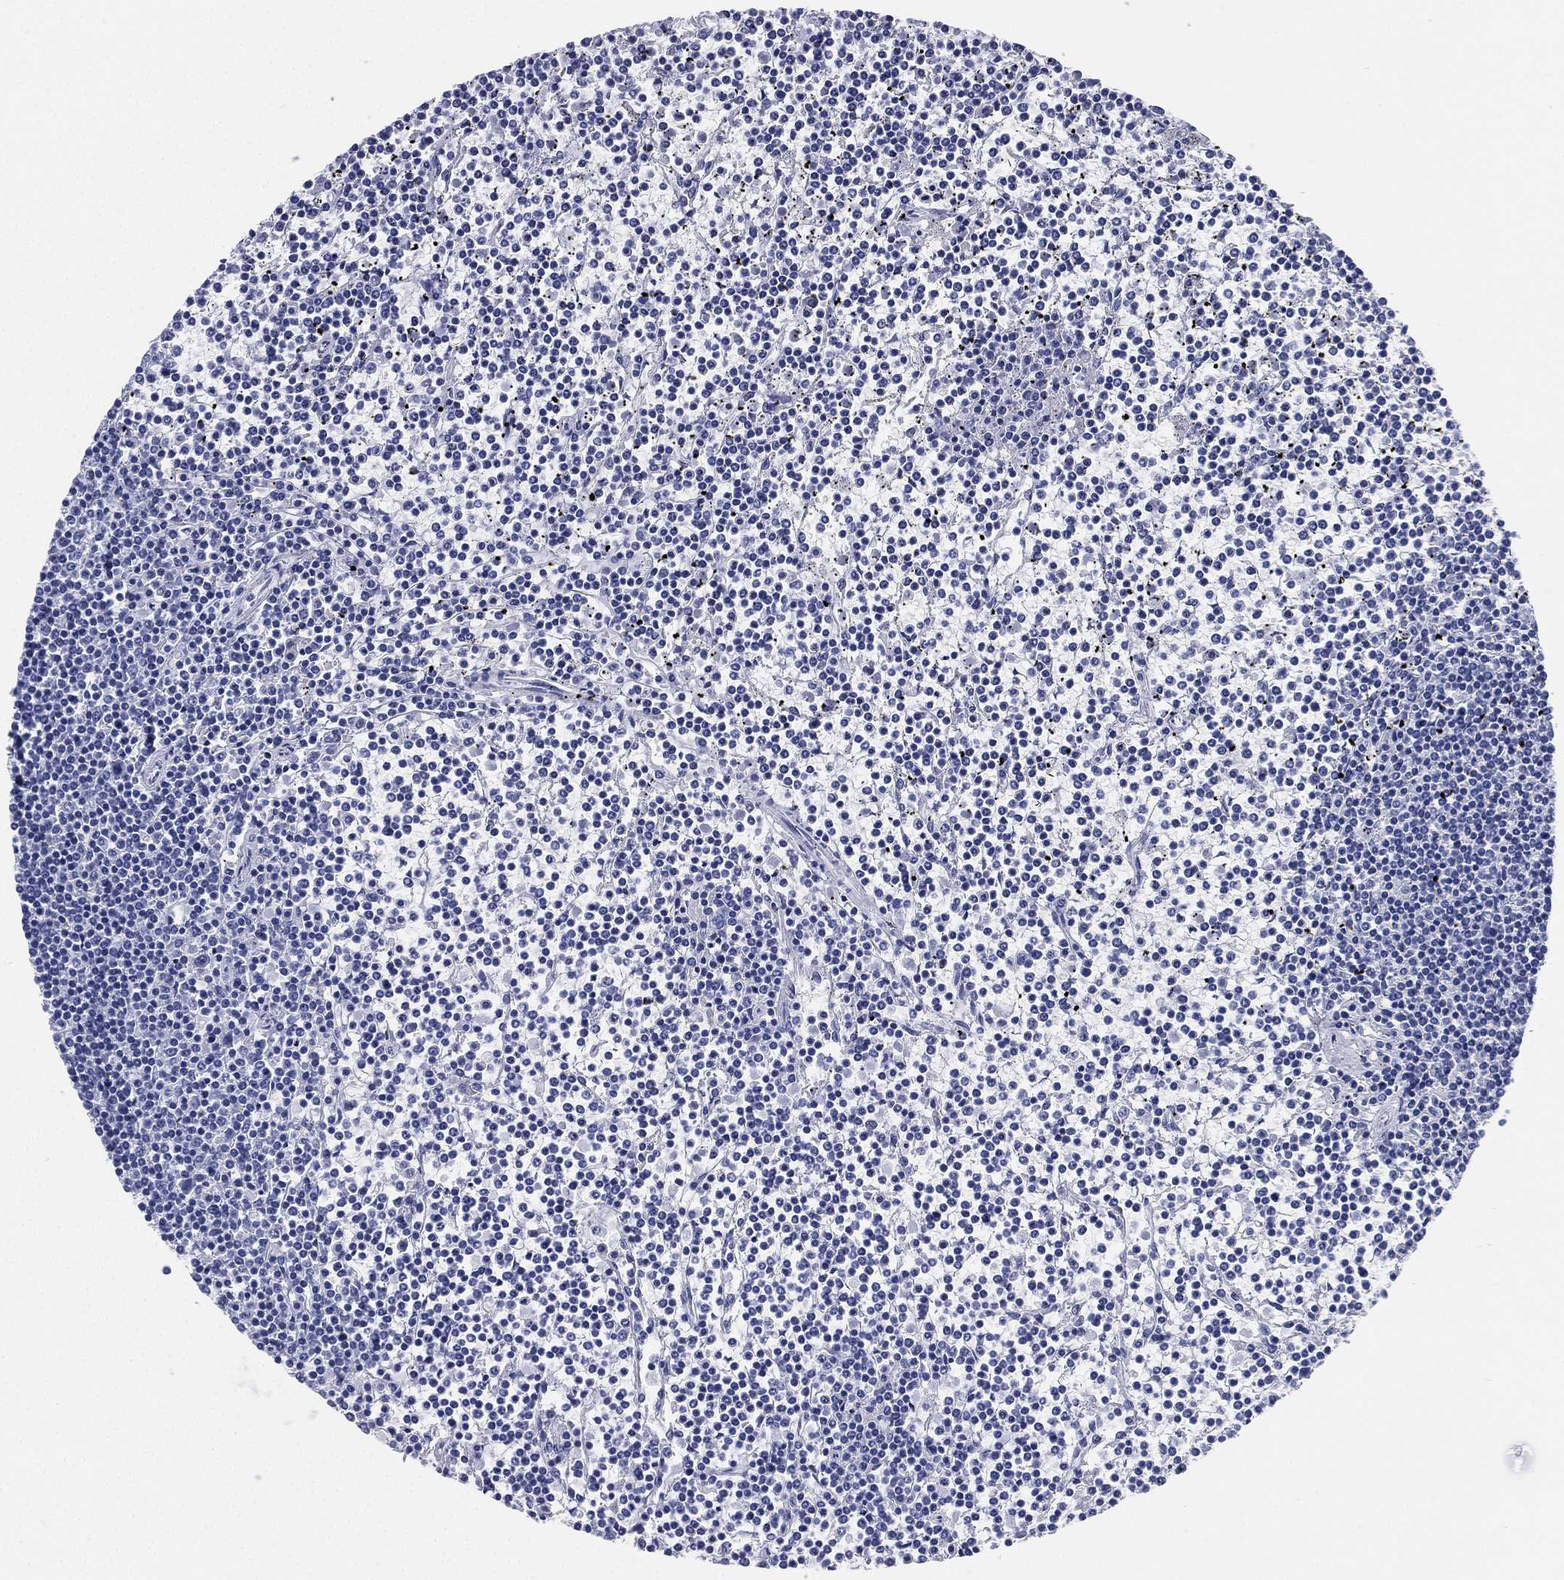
{"staining": {"intensity": "negative", "quantity": "none", "location": "none"}, "tissue": "lymphoma", "cell_type": "Tumor cells", "image_type": "cancer", "snomed": [{"axis": "morphology", "description": "Malignant lymphoma, non-Hodgkin's type, Low grade"}, {"axis": "topography", "description": "Spleen"}], "caption": "Photomicrograph shows no protein expression in tumor cells of malignant lymphoma, non-Hodgkin's type (low-grade) tissue.", "gene": "IYD", "patient": {"sex": "female", "age": 19}}